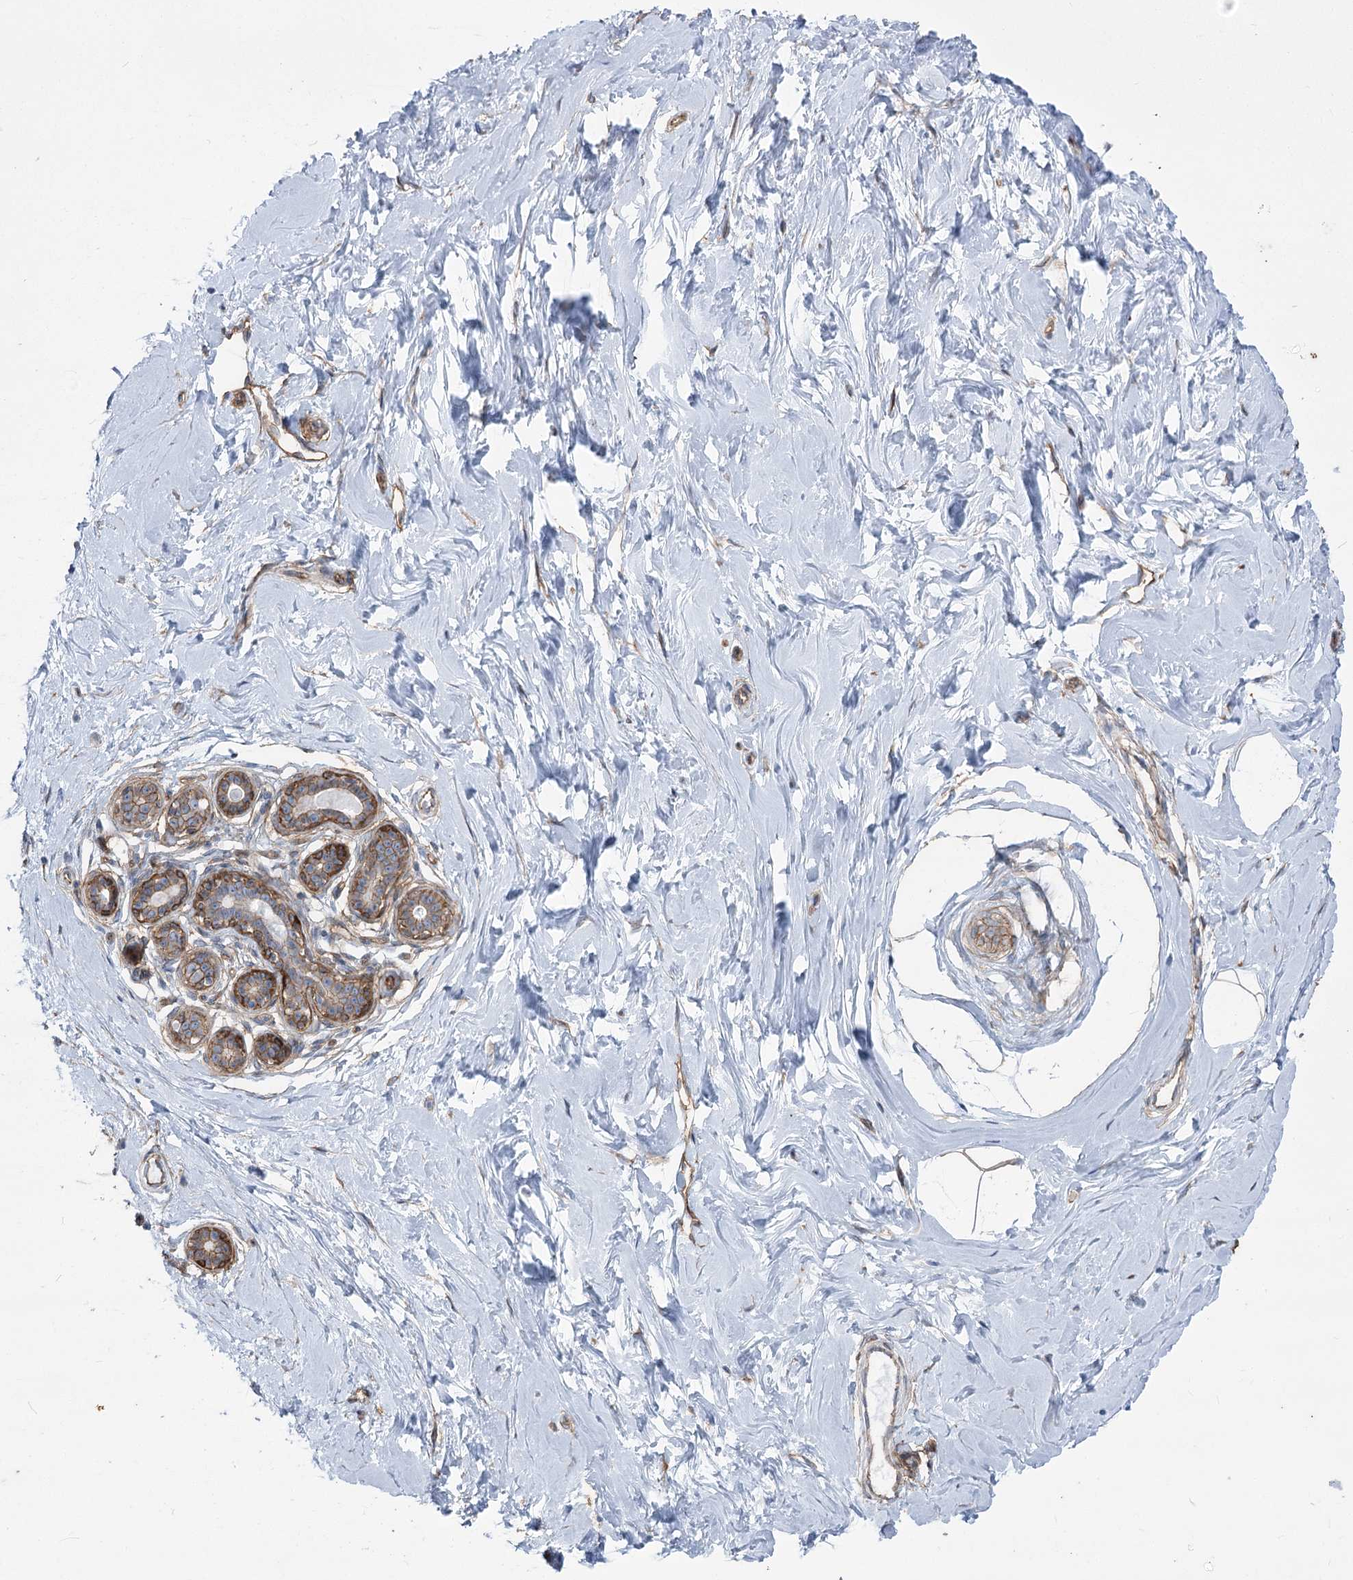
{"staining": {"intensity": "negative", "quantity": "none", "location": "none"}, "tissue": "breast", "cell_type": "Adipocytes", "image_type": "normal", "snomed": [{"axis": "morphology", "description": "Normal tissue, NOS"}, {"axis": "morphology", "description": "Adenoma, NOS"}, {"axis": "topography", "description": "Breast"}], "caption": "Adipocytes are negative for brown protein staining in normal breast.", "gene": "PLEKHA5", "patient": {"sex": "female", "age": 23}}